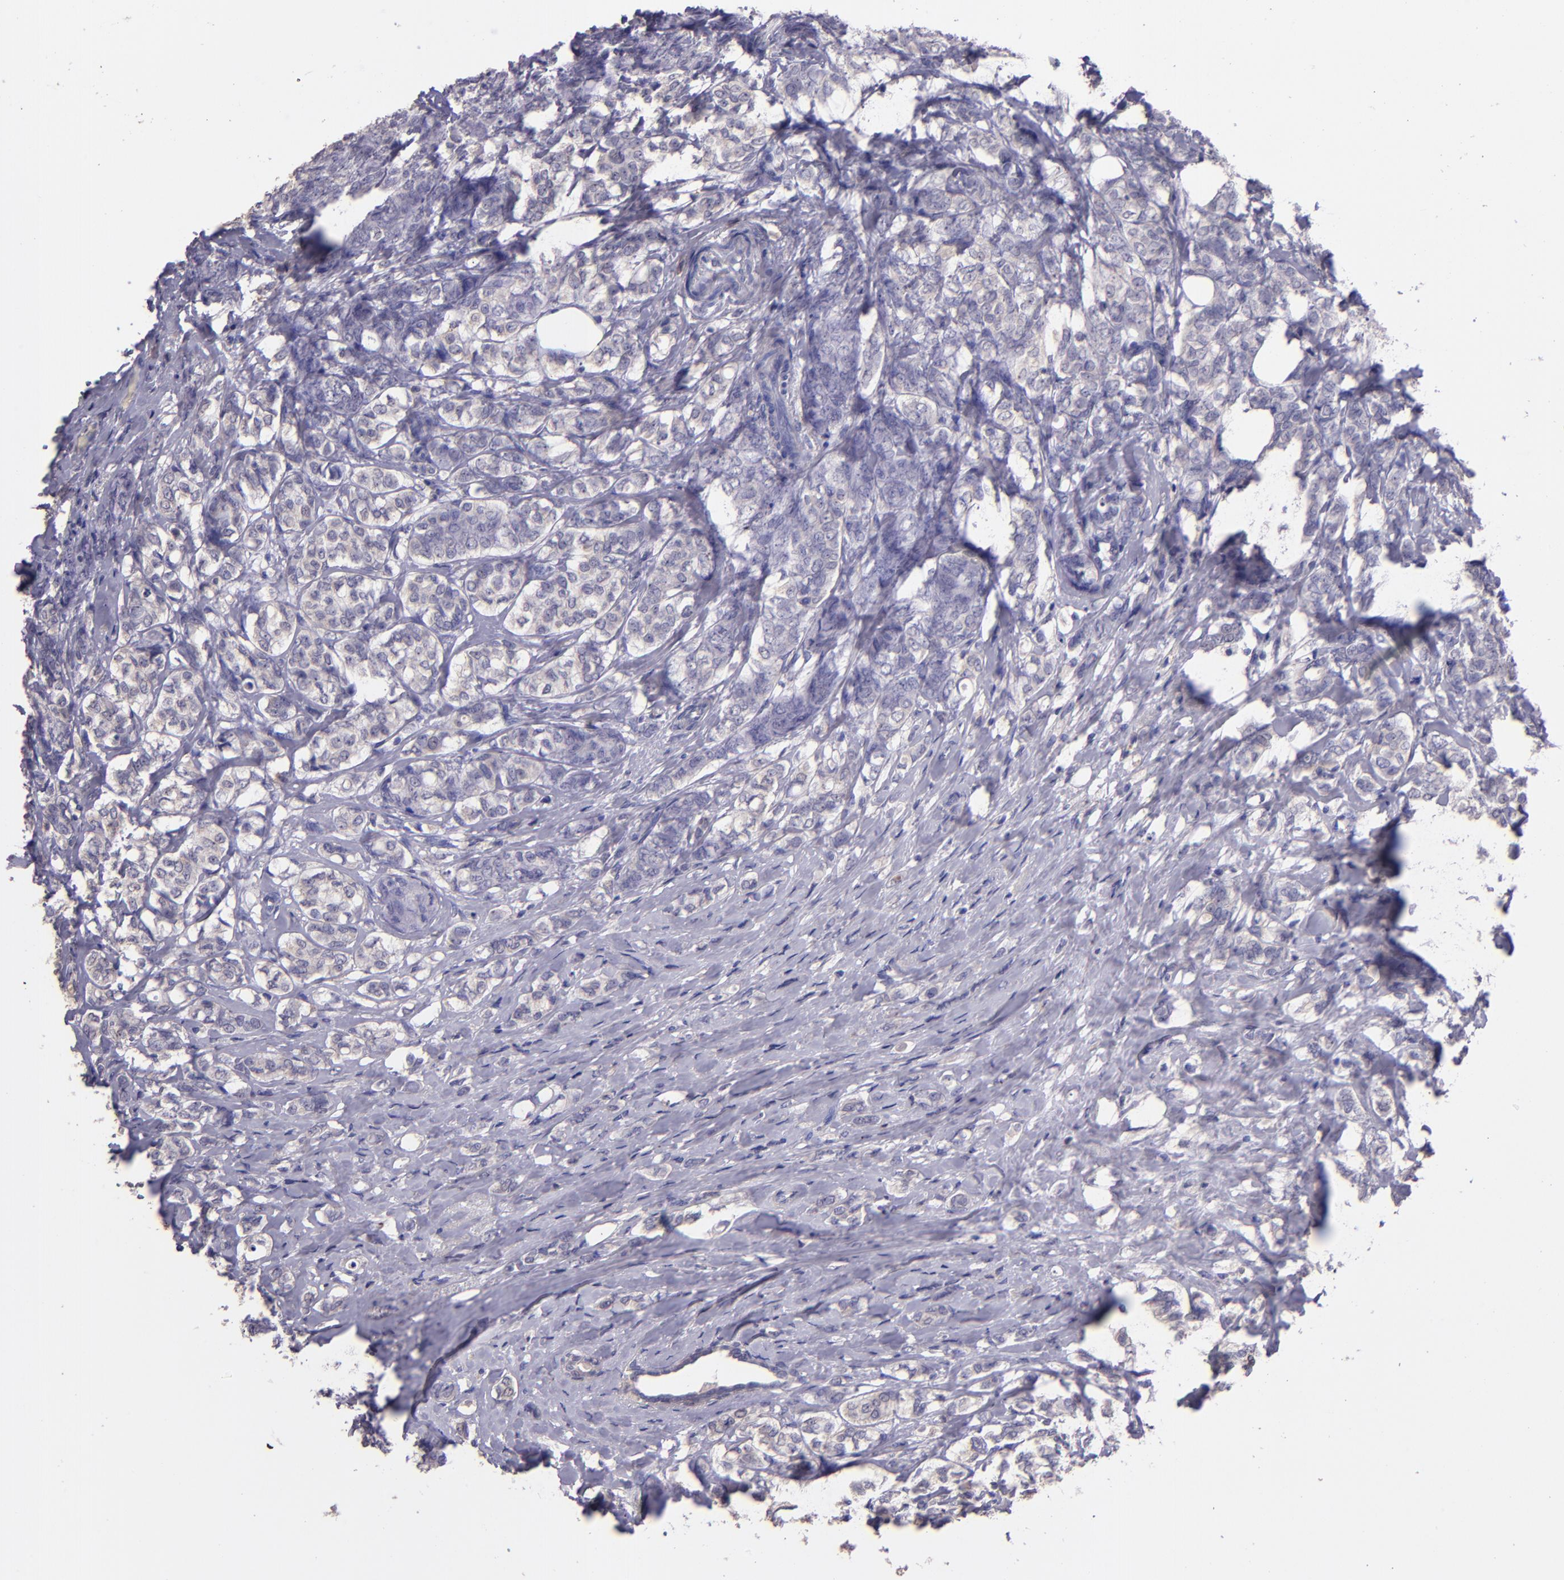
{"staining": {"intensity": "weak", "quantity": "<25%", "location": "cytoplasmic/membranous"}, "tissue": "breast cancer", "cell_type": "Tumor cells", "image_type": "cancer", "snomed": [{"axis": "morphology", "description": "Lobular carcinoma"}, {"axis": "topography", "description": "Breast"}], "caption": "A high-resolution micrograph shows IHC staining of breast lobular carcinoma, which demonstrates no significant expression in tumor cells.", "gene": "PAPPA", "patient": {"sex": "female", "age": 60}}